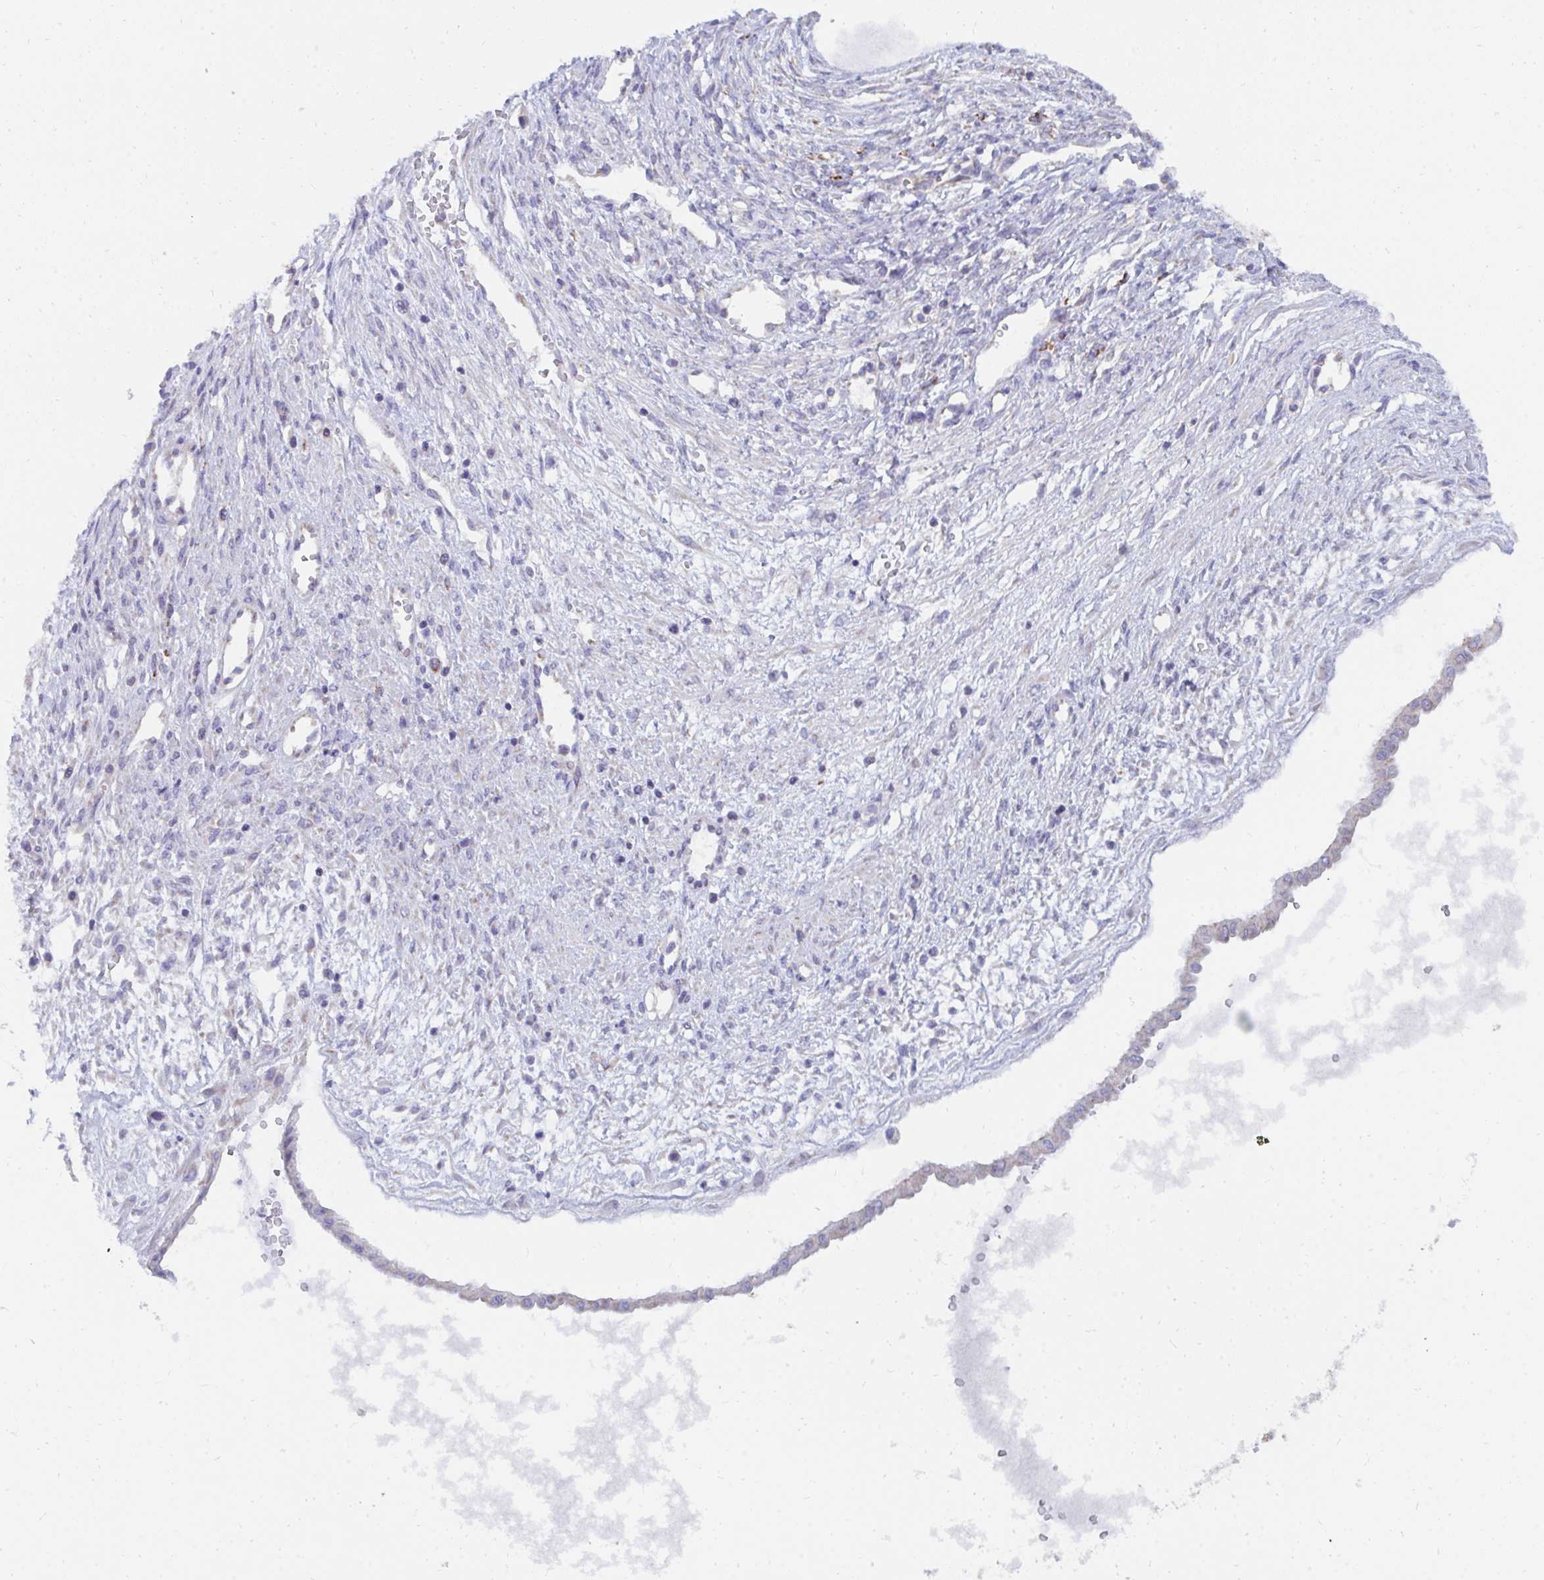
{"staining": {"intensity": "weak", "quantity": "25%-75%", "location": "cytoplasmic/membranous"}, "tissue": "ovarian cancer", "cell_type": "Tumor cells", "image_type": "cancer", "snomed": [{"axis": "morphology", "description": "Cystadenocarcinoma, mucinous, NOS"}, {"axis": "topography", "description": "Ovary"}], "caption": "Mucinous cystadenocarcinoma (ovarian) stained with a brown dye demonstrates weak cytoplasmic/membranous positive positivity in approximately 25%-75% of tumor cells.", "gene": "PC", "patient": {"sex": "female", "age": 73}}